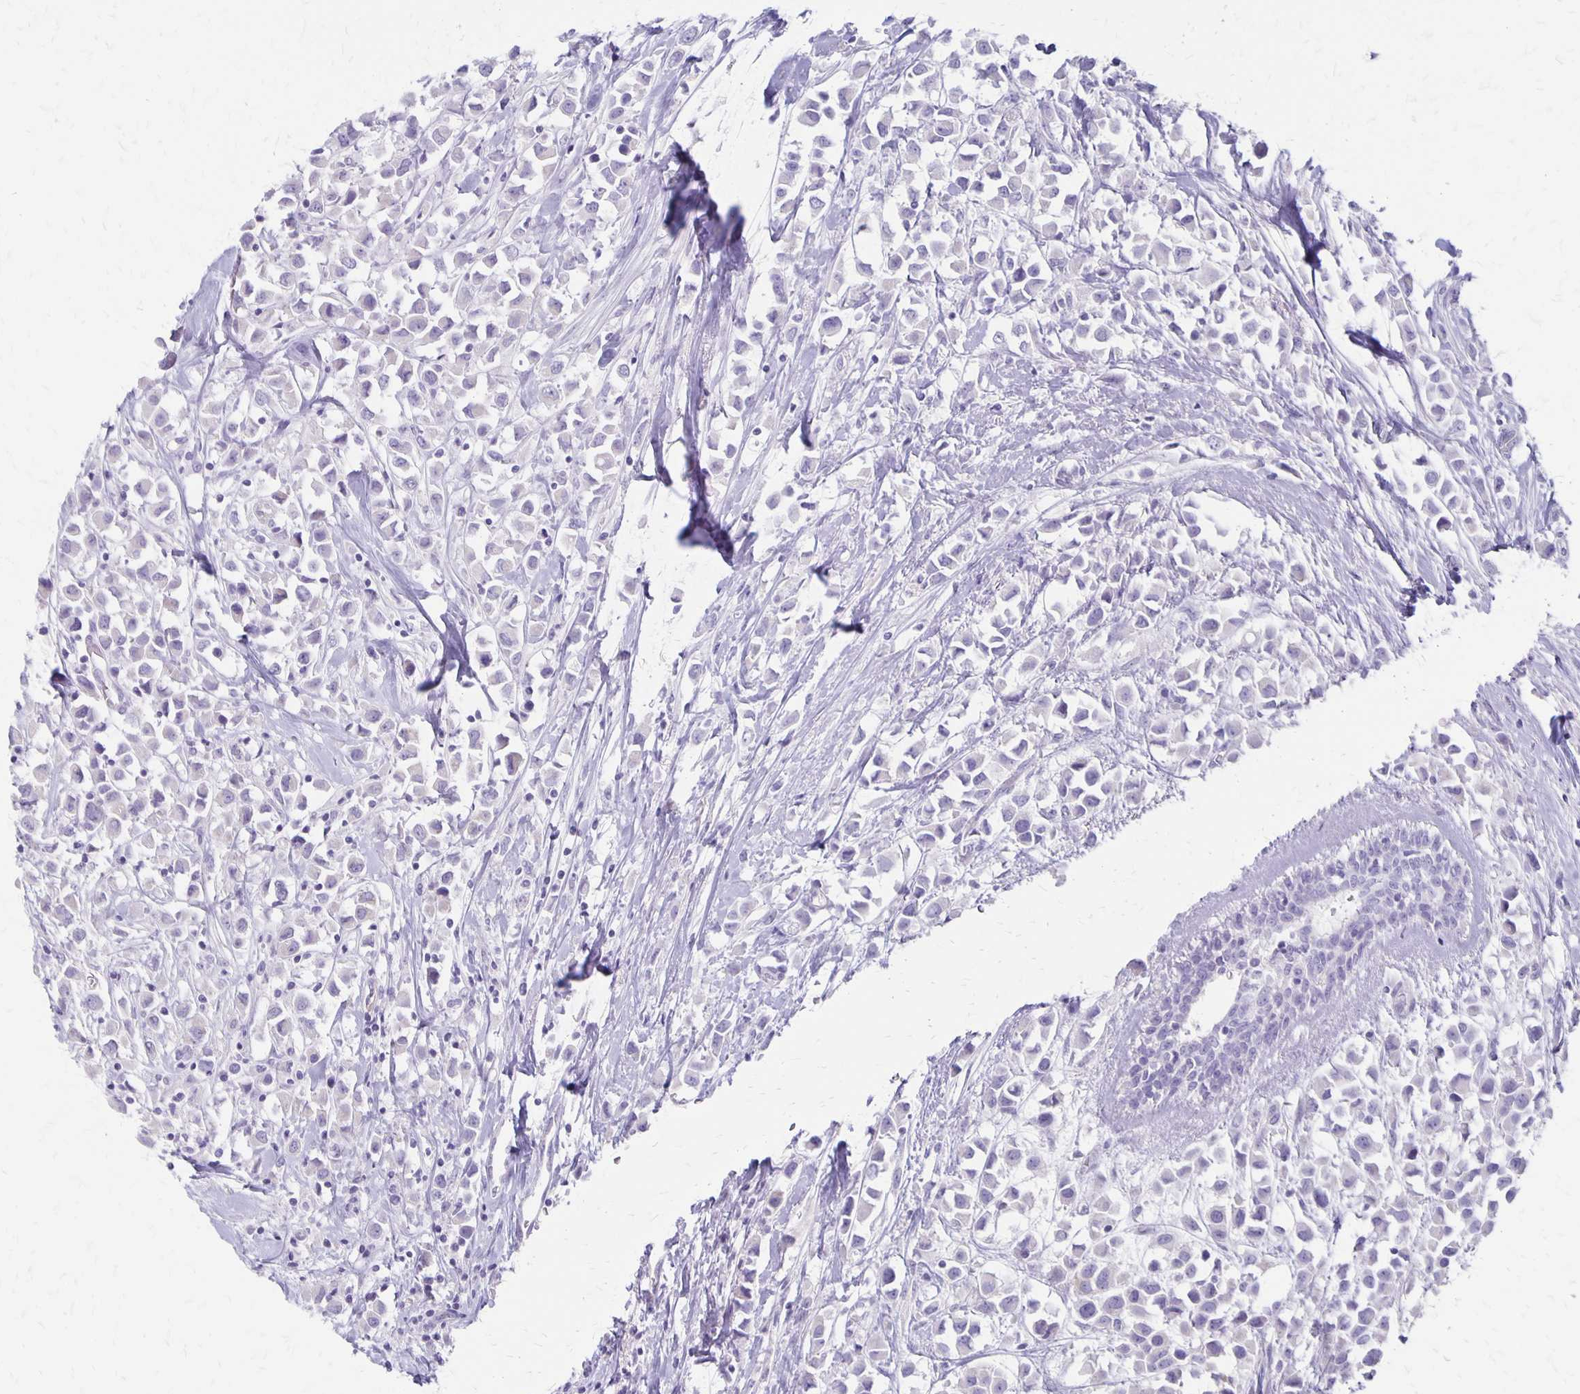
{"staining": {"intensity": "negative", "quantity": "none", "location": "none"}, "tissue": "breast cancer", "cell_type": "Tumor cells", "image_type": "cancer", "snomed": [{"axis": "morphology", "description": "Duct carcinoma"}, {"axis": "topography", "description": "Breast"}], "caption": "The IHC image has no significant expression in tumor cells of breast infiltrating ductal carcinoma tissue.", "gene": "HOMER1", "patient": {"sex": "female", "age": 61}}